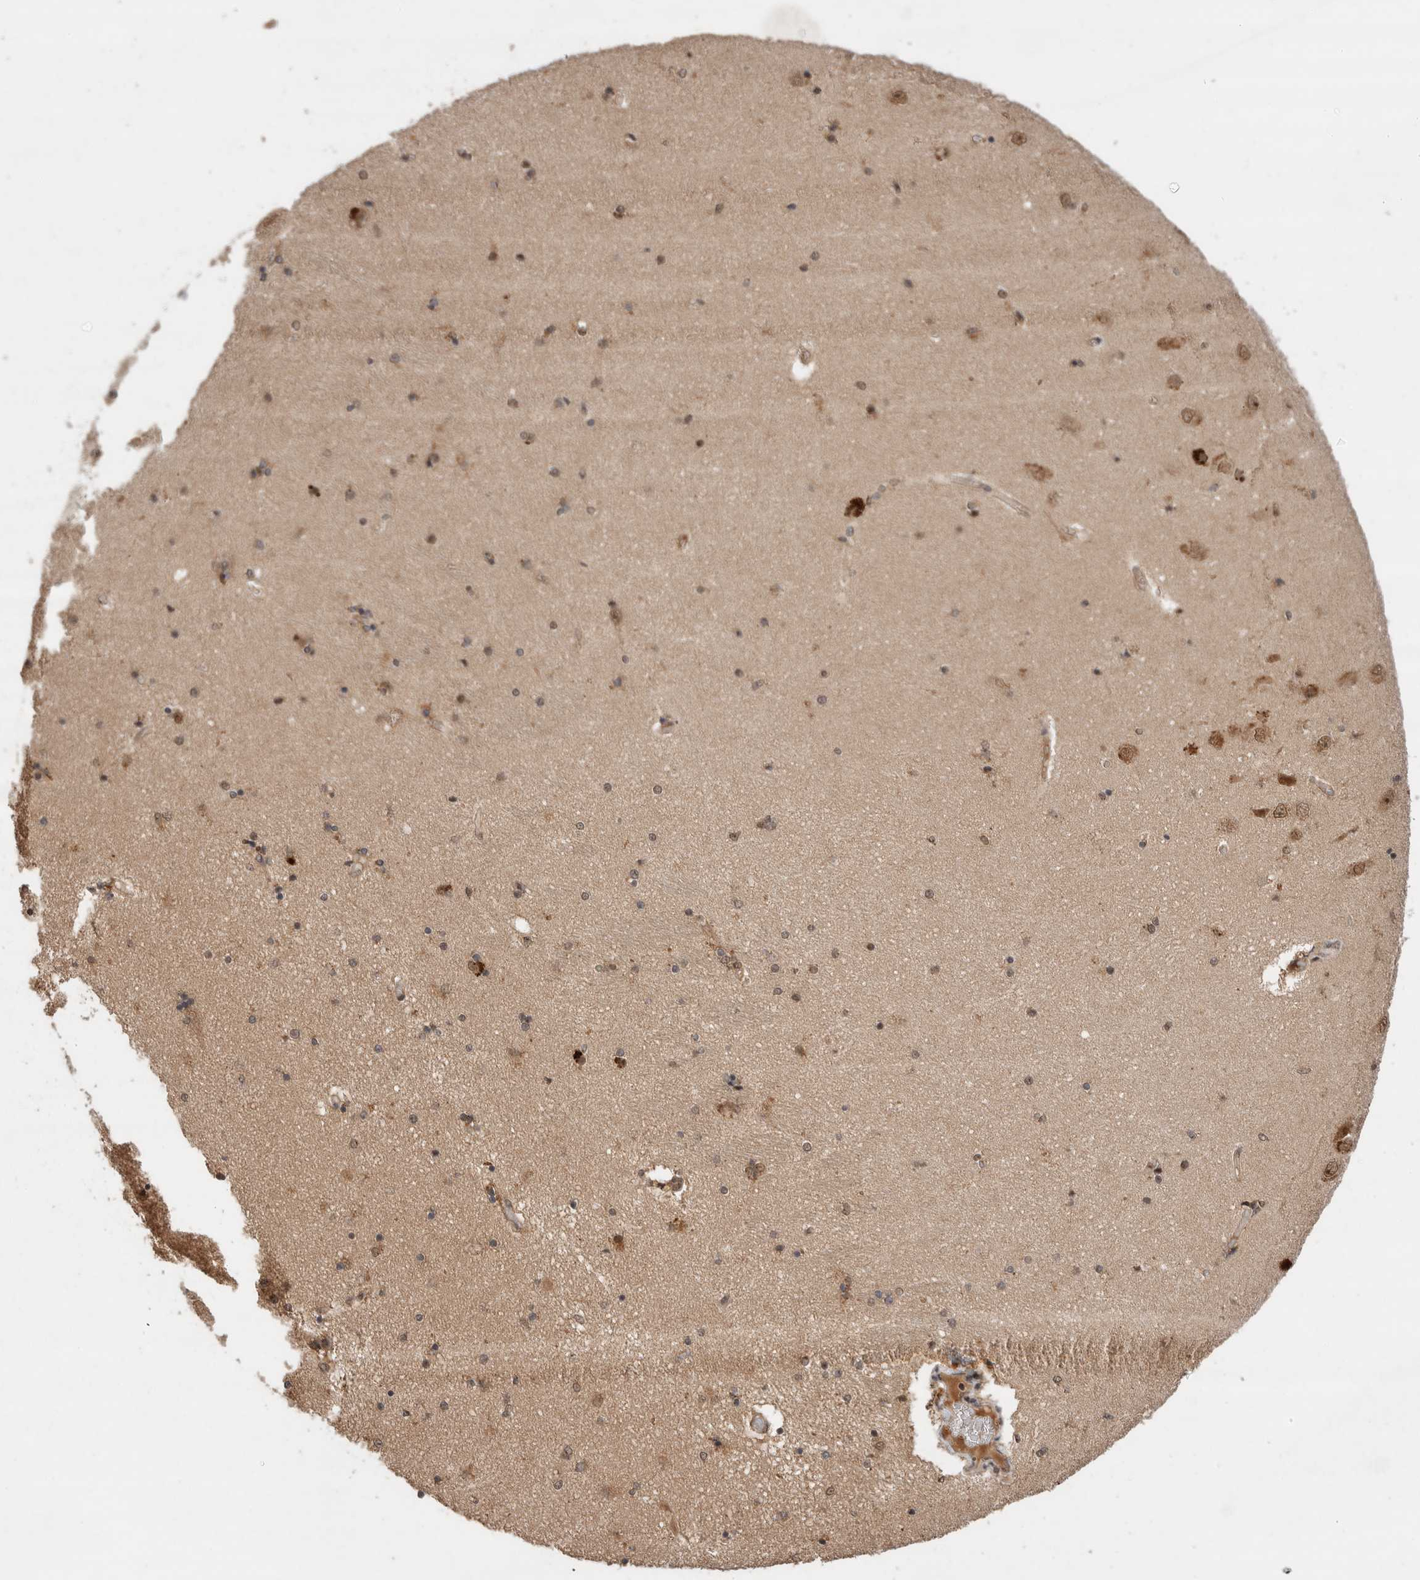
{"staining": {"intensity": "weak", "quantity": "25%-75%", "location": "nuclear"}, "tissue": "hippocampus", "cell_type": "Glial cells", "image_type": "normal", "snomed": [{"axis": "morphology", "description": "Normal tissue, NOS"}, {"axis": "topography", "description": "Hippocampus"}], "caption": "Brown immunohistochemical staining in normal human hippocampus shows weak nuclear expression in about 25%-75% of glial cells. (brown staining indicates protein expression, while blue staining denotes nuclei).", "gene": "MPHOSPH6", "patient": {"sex": "female", "age": 54}}